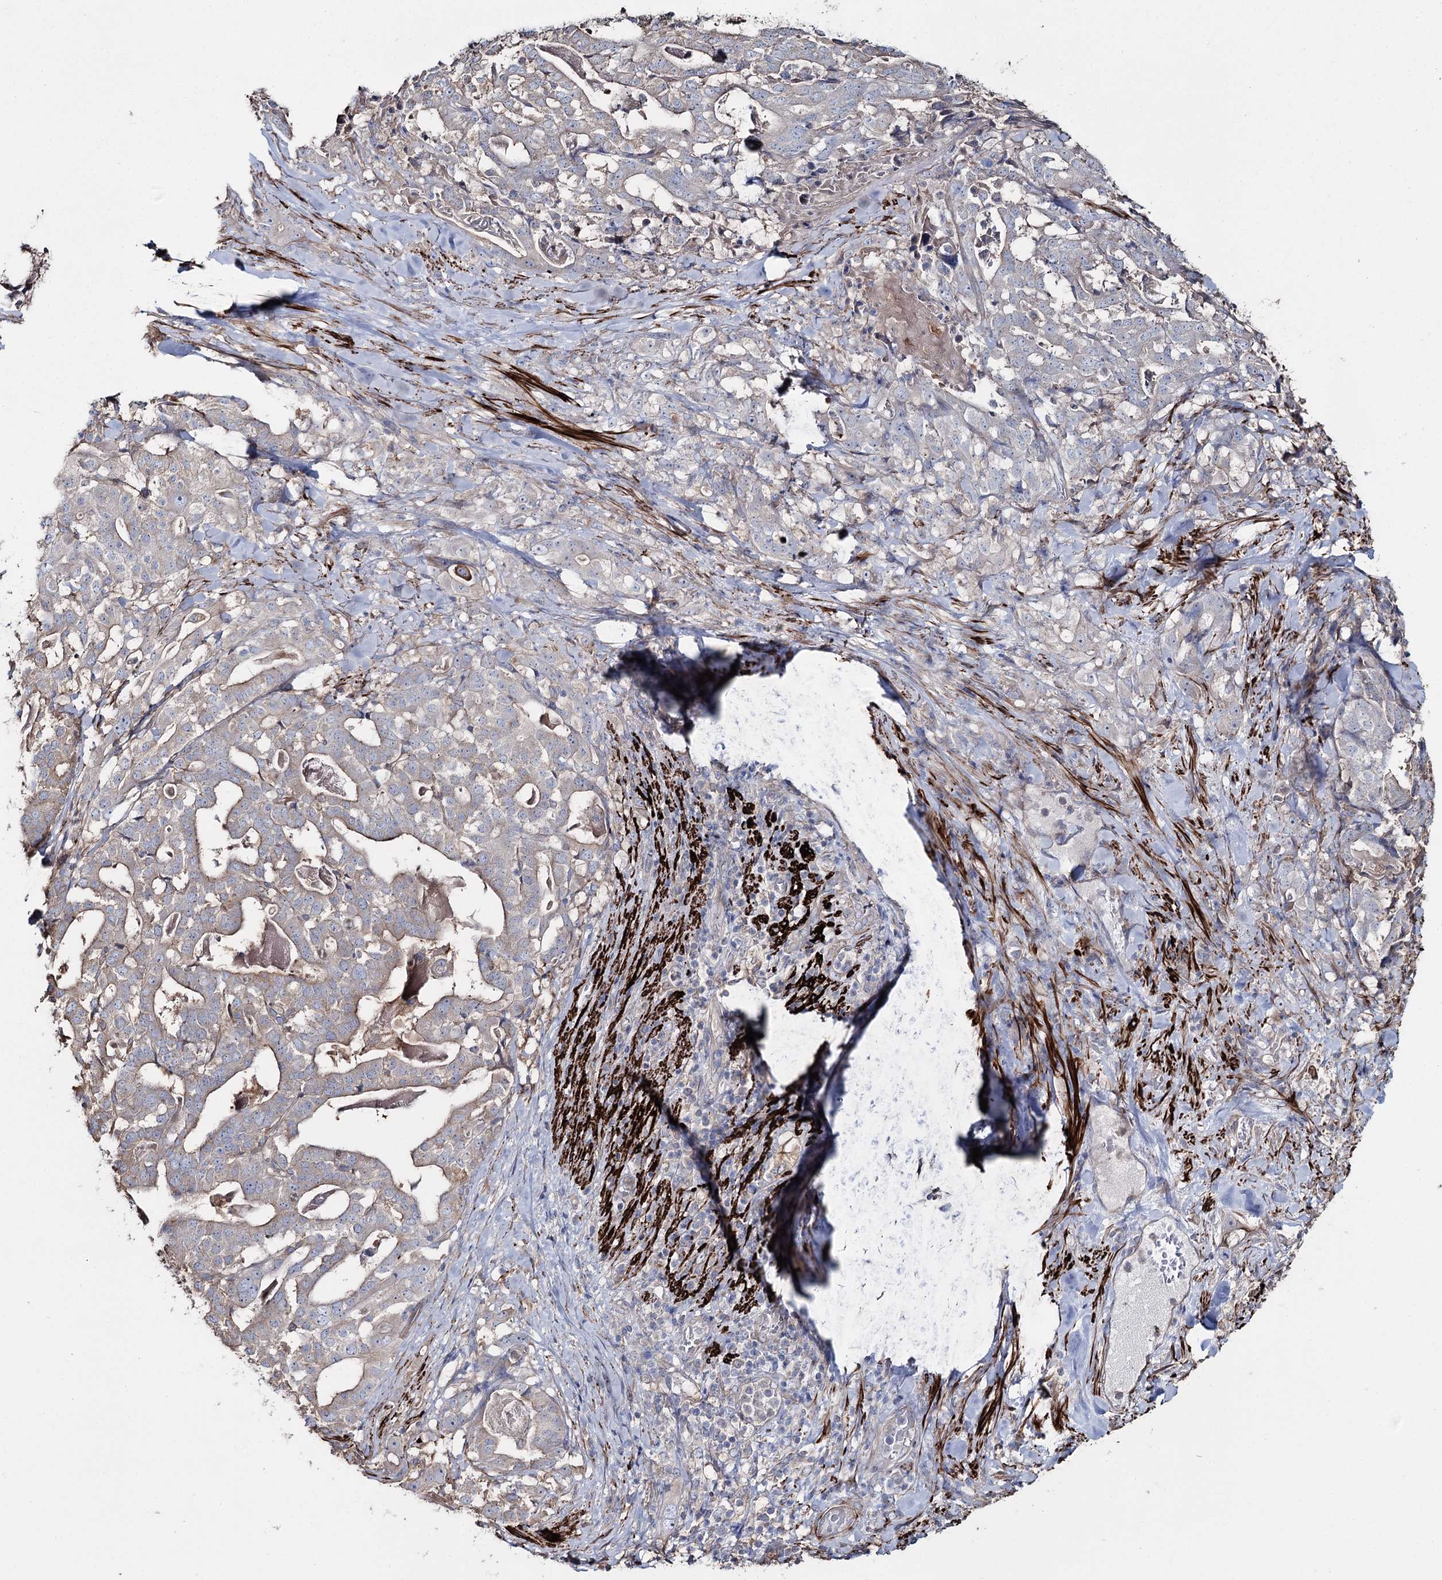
{"staining": {"intensity": "negative", "quantity": "none", "location": "none"}, "tissue": "stomach cancer", "cell_type": "Tumor cells", "image_type": "cancer", "snomed": [{"axis": "morphology", "description": "Adenocarcinoma, NOS"}, {"axis": "topography", "description": "Stomach"}], "caption": "A high-resolution image shows immunohistochemistry staining of stomach adenocarcinoma, which demonstrates no significant positivity in tumor cells. (Brightfield microscopy of DAB immunohistochemistry at high magnification).", "gene": "SUMF1", "patient": {"sex": "male", "age": 48}}